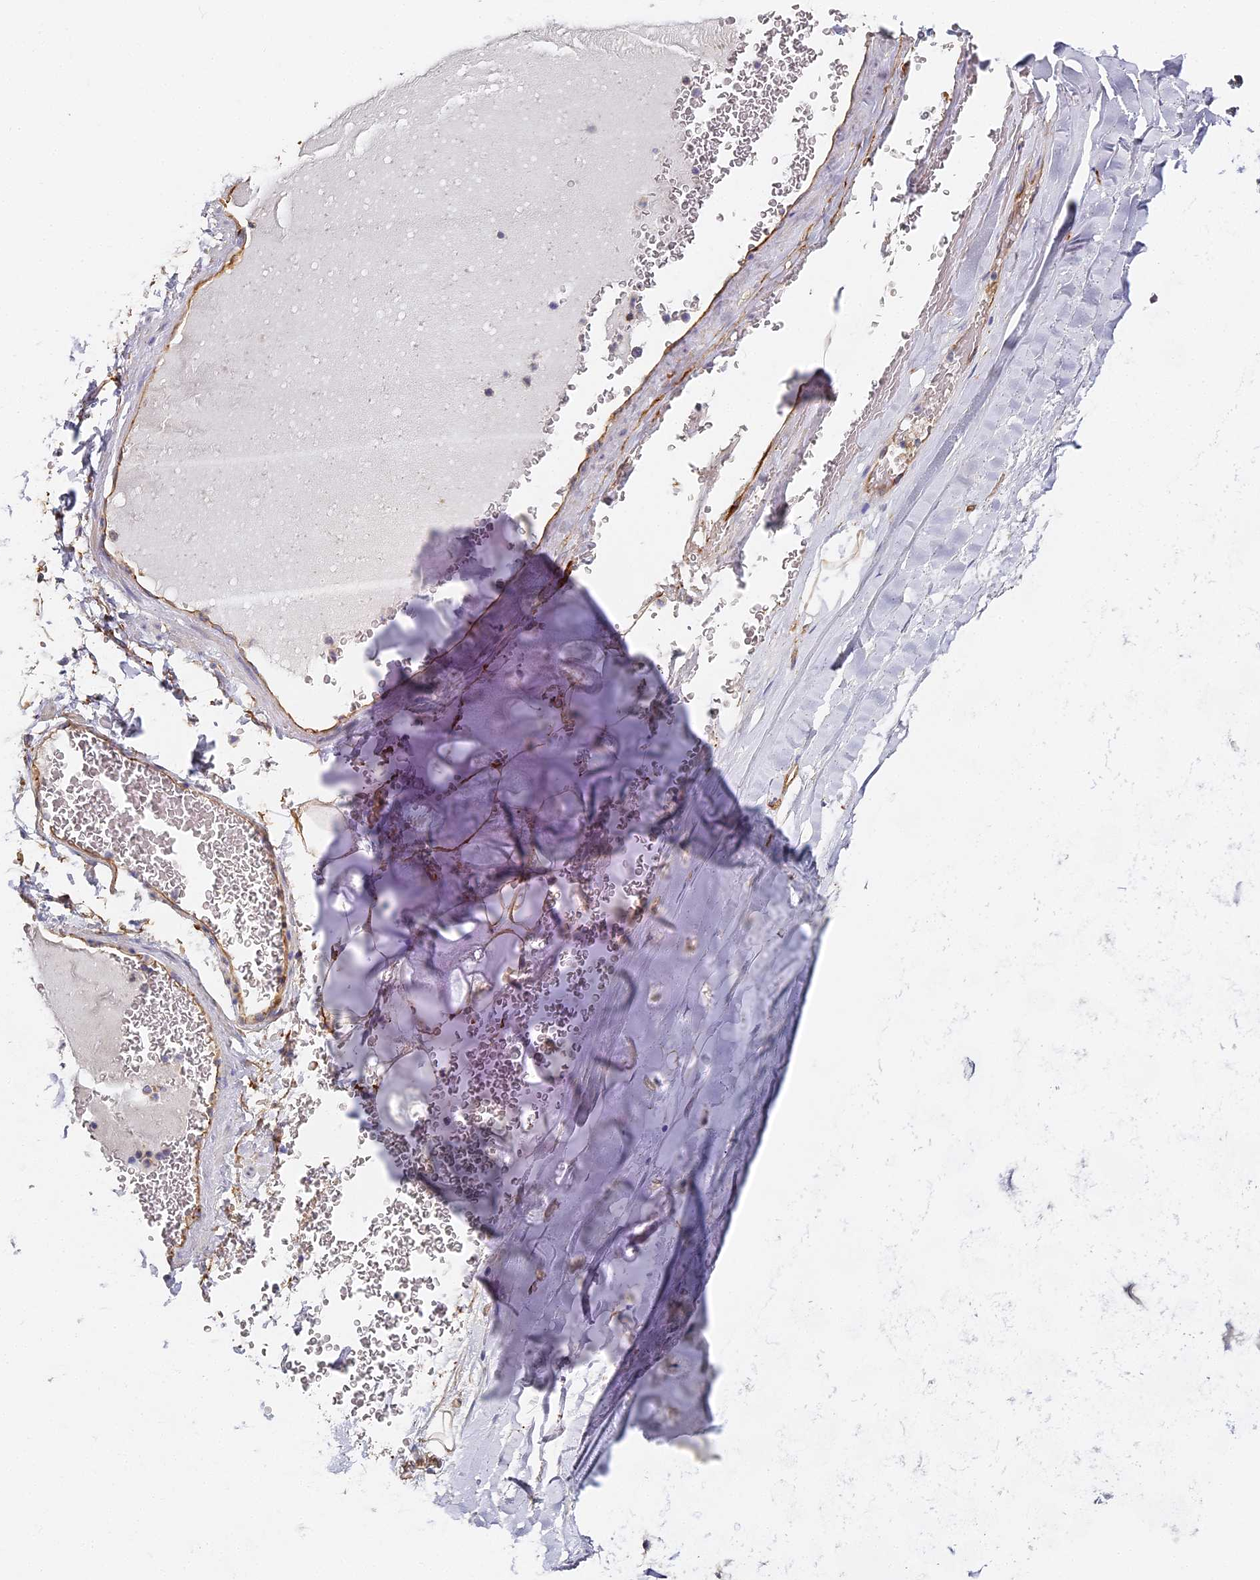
{"staining": {"intensity": "negative", "quantity": "none", "location": "none"}, "tissue": "adipose tissue", "cell_type": "Adipocytes", "image_type": "normal", "snomed": [{"axis": "morphology", "description": "Normal tissue, NOS"}, {"axis": "topography", "description": "Bronchus"}], "caption": "A high-resolution image shows immunohistochemistry (IHC) staining of normal adipose tissue, which demonstrates no significant staining in adipocytes.", "gene": "CCDC30", "patient": {"sex": "male", "age": 66}}